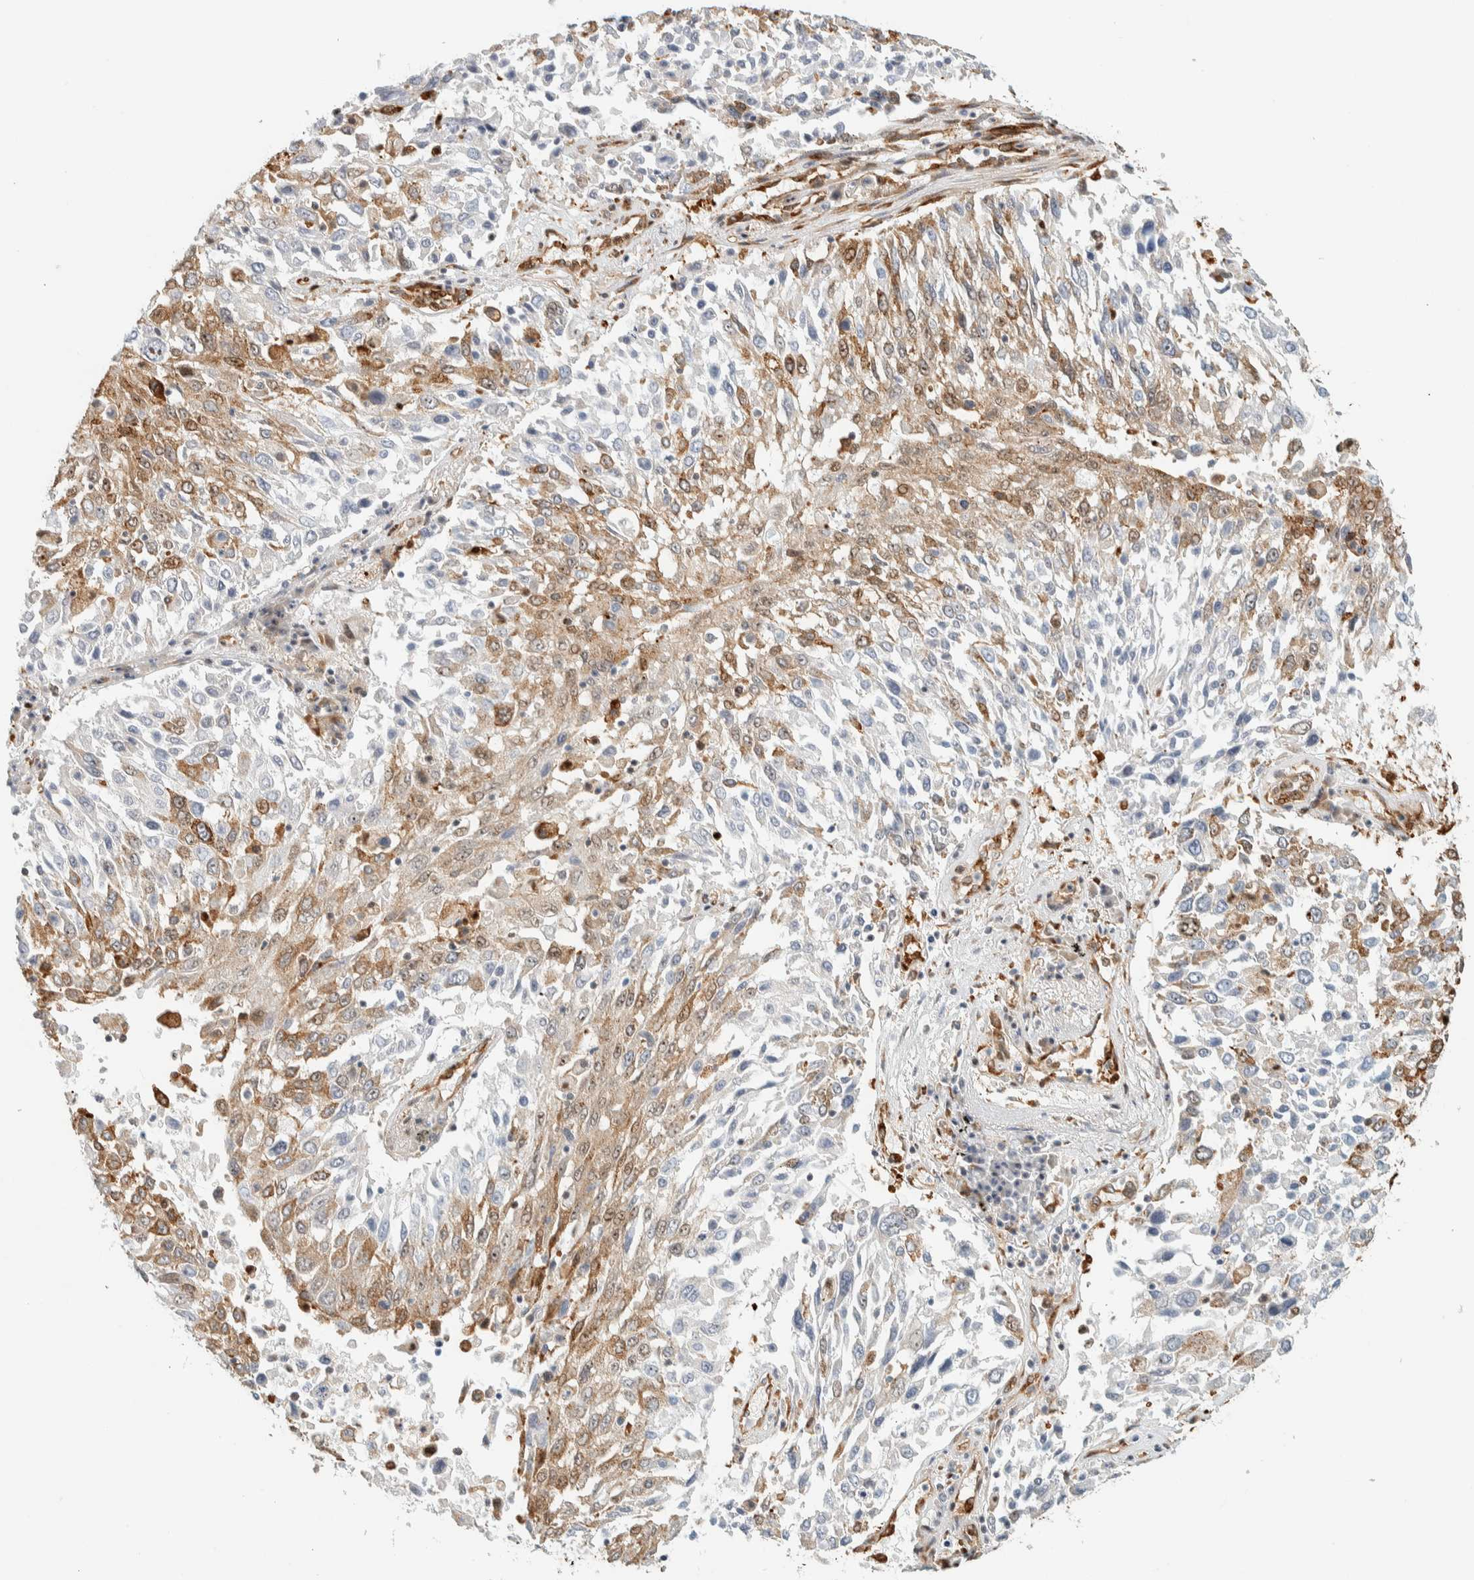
{"staining": {"intensity": "moderate", "quantity": "25%-75%", "location": "cytoplasmic/membranous"}, "tissue": "lung cancer", "cell_type": "Tumor cells", "image_type": "cancer", "snomed": [{"axis": "morphology", "description": "Squamous cell carcinoma, NOS"}, {"axis": "topography", "description": "Lung"}], "caption": "DAB immunohistochemical staining of lung cancer exhibits moderate cytoplasmic/membranous protein expression in approximately 25%-75% of tumor cells.", "gene": "LLGL2", "patient": {"sex": "male", "age": 65}}